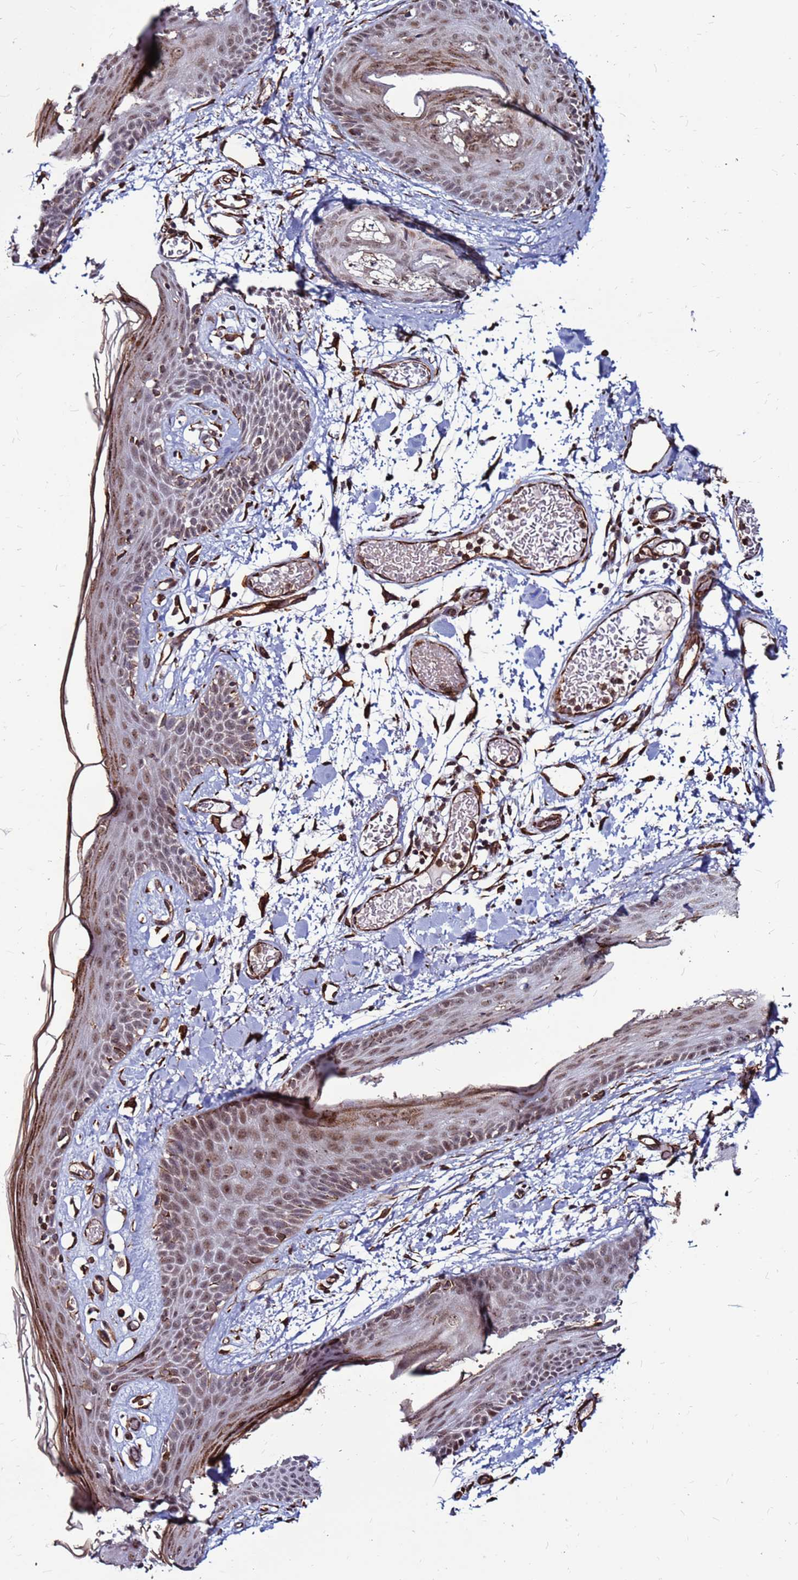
{"staining": {"intensity": "strong", "quantity": ">75%", "location": "cytoplasmic/membranous"}, "tissue": "skin", "cell_type": "Fibroblasts", "image_type": "normal", "snomed": [{"axis": "morphology", "description": "Normal tissue, NOS"}, {"axis": "topography", "description": "Skin"}], "caption": "The photomicrograph shows staining of normal skin, revealing strong cytoplasmic/membranous protein positivity (brown color) within fibroblasts.", "gene": "CLK3", "patient": {"sex": "male", "age": 79}}